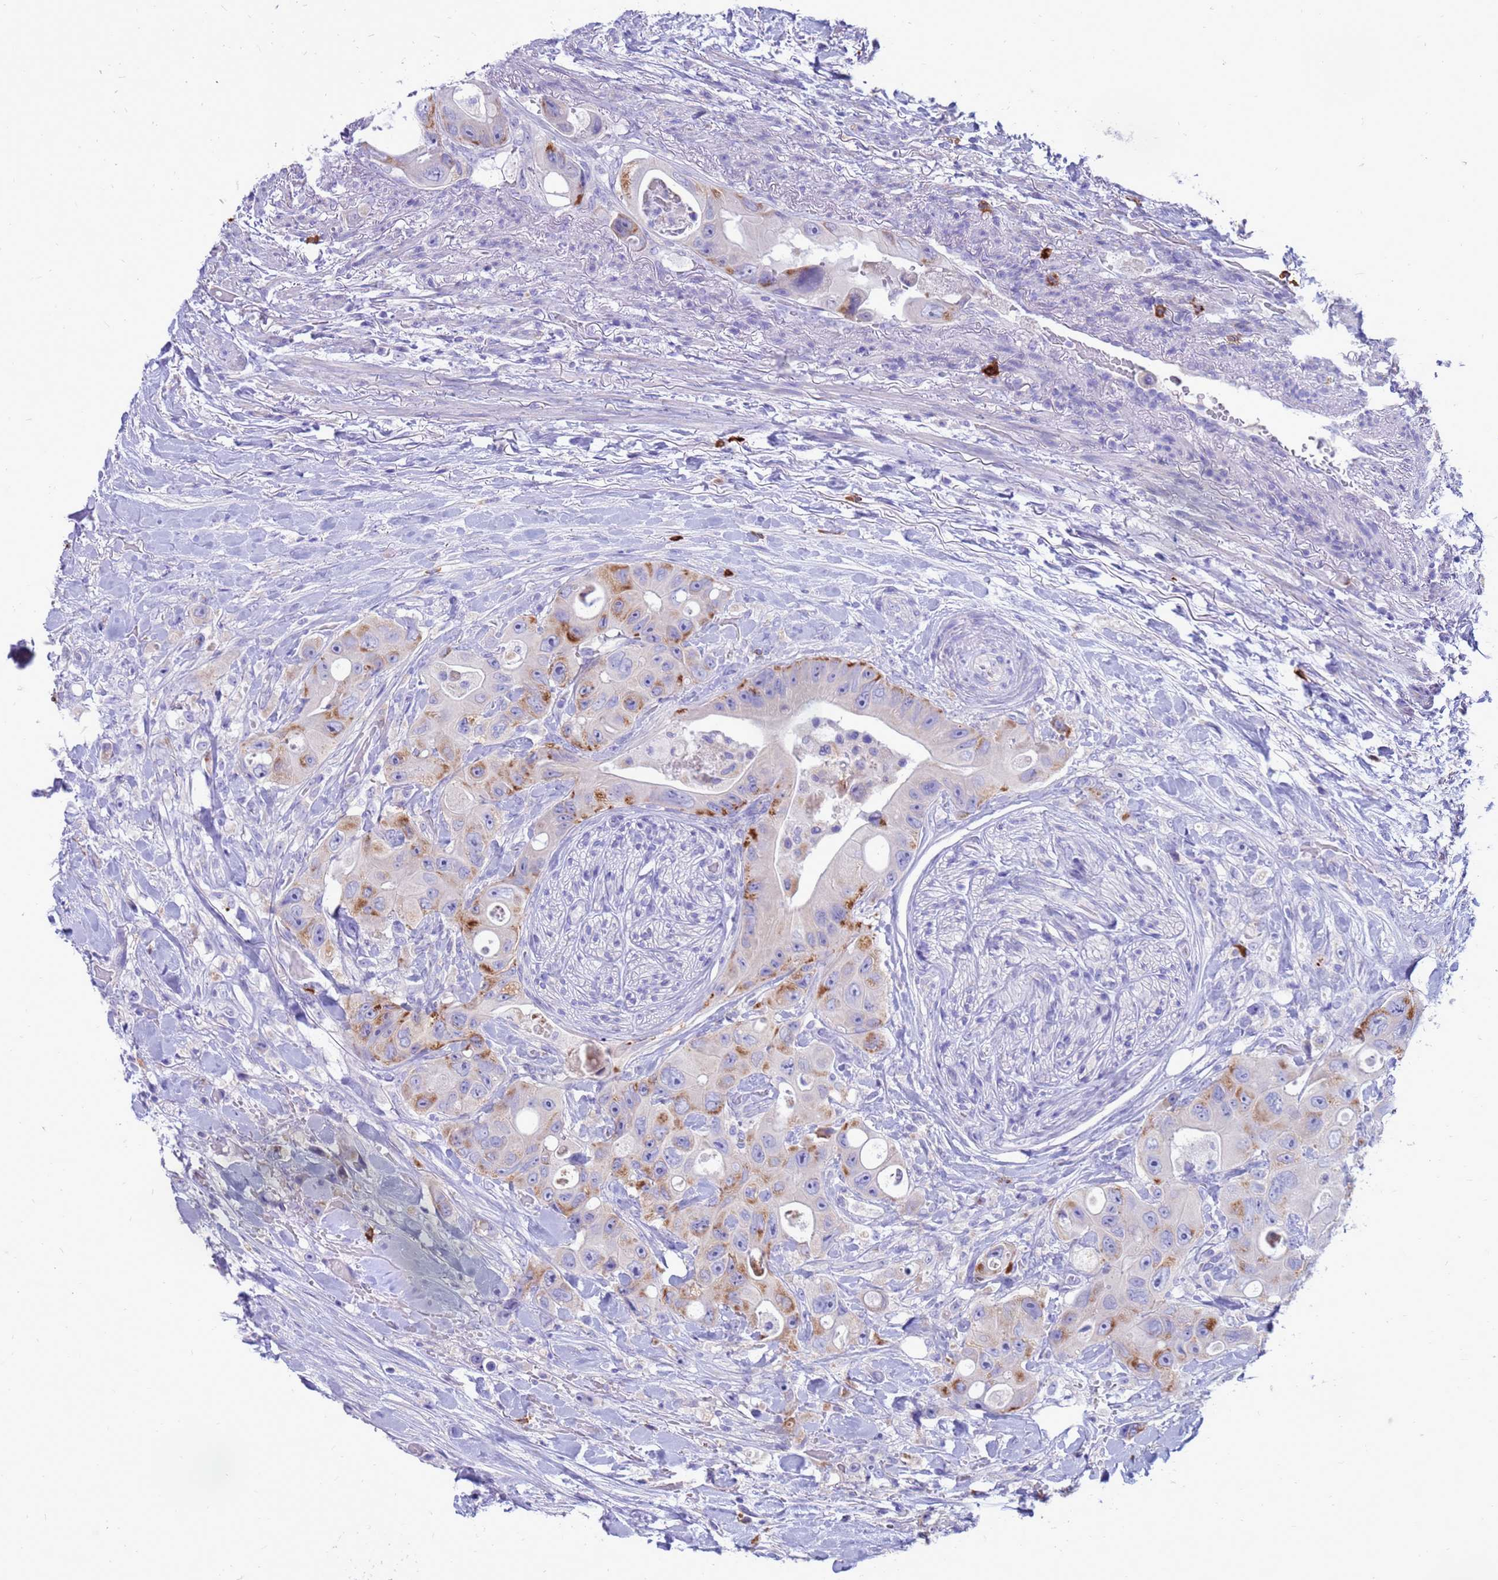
{"staining": {"intensity": "moderate", "quantity": "25%-75%", "location": "cytoplasmic/membranous"}, "tissue": "colorectal cancer", "cell_type": "Tumor cells", "image_type": "cancer", "snomed": [{"axis": "morphology", "description": "Adenocarcinoma, NOS"}, {"axis": "topography", "description": "Colon"}], "caption": "Colorectal adenocarcinoma tissue exhibits moderate cytoplasmic/membranous expression in approximately 25%-75% of tumor cells, visualized by immunohistochemistry.", "gene": "PDE10A", "patient": {"sex": "female", "age": 46}}